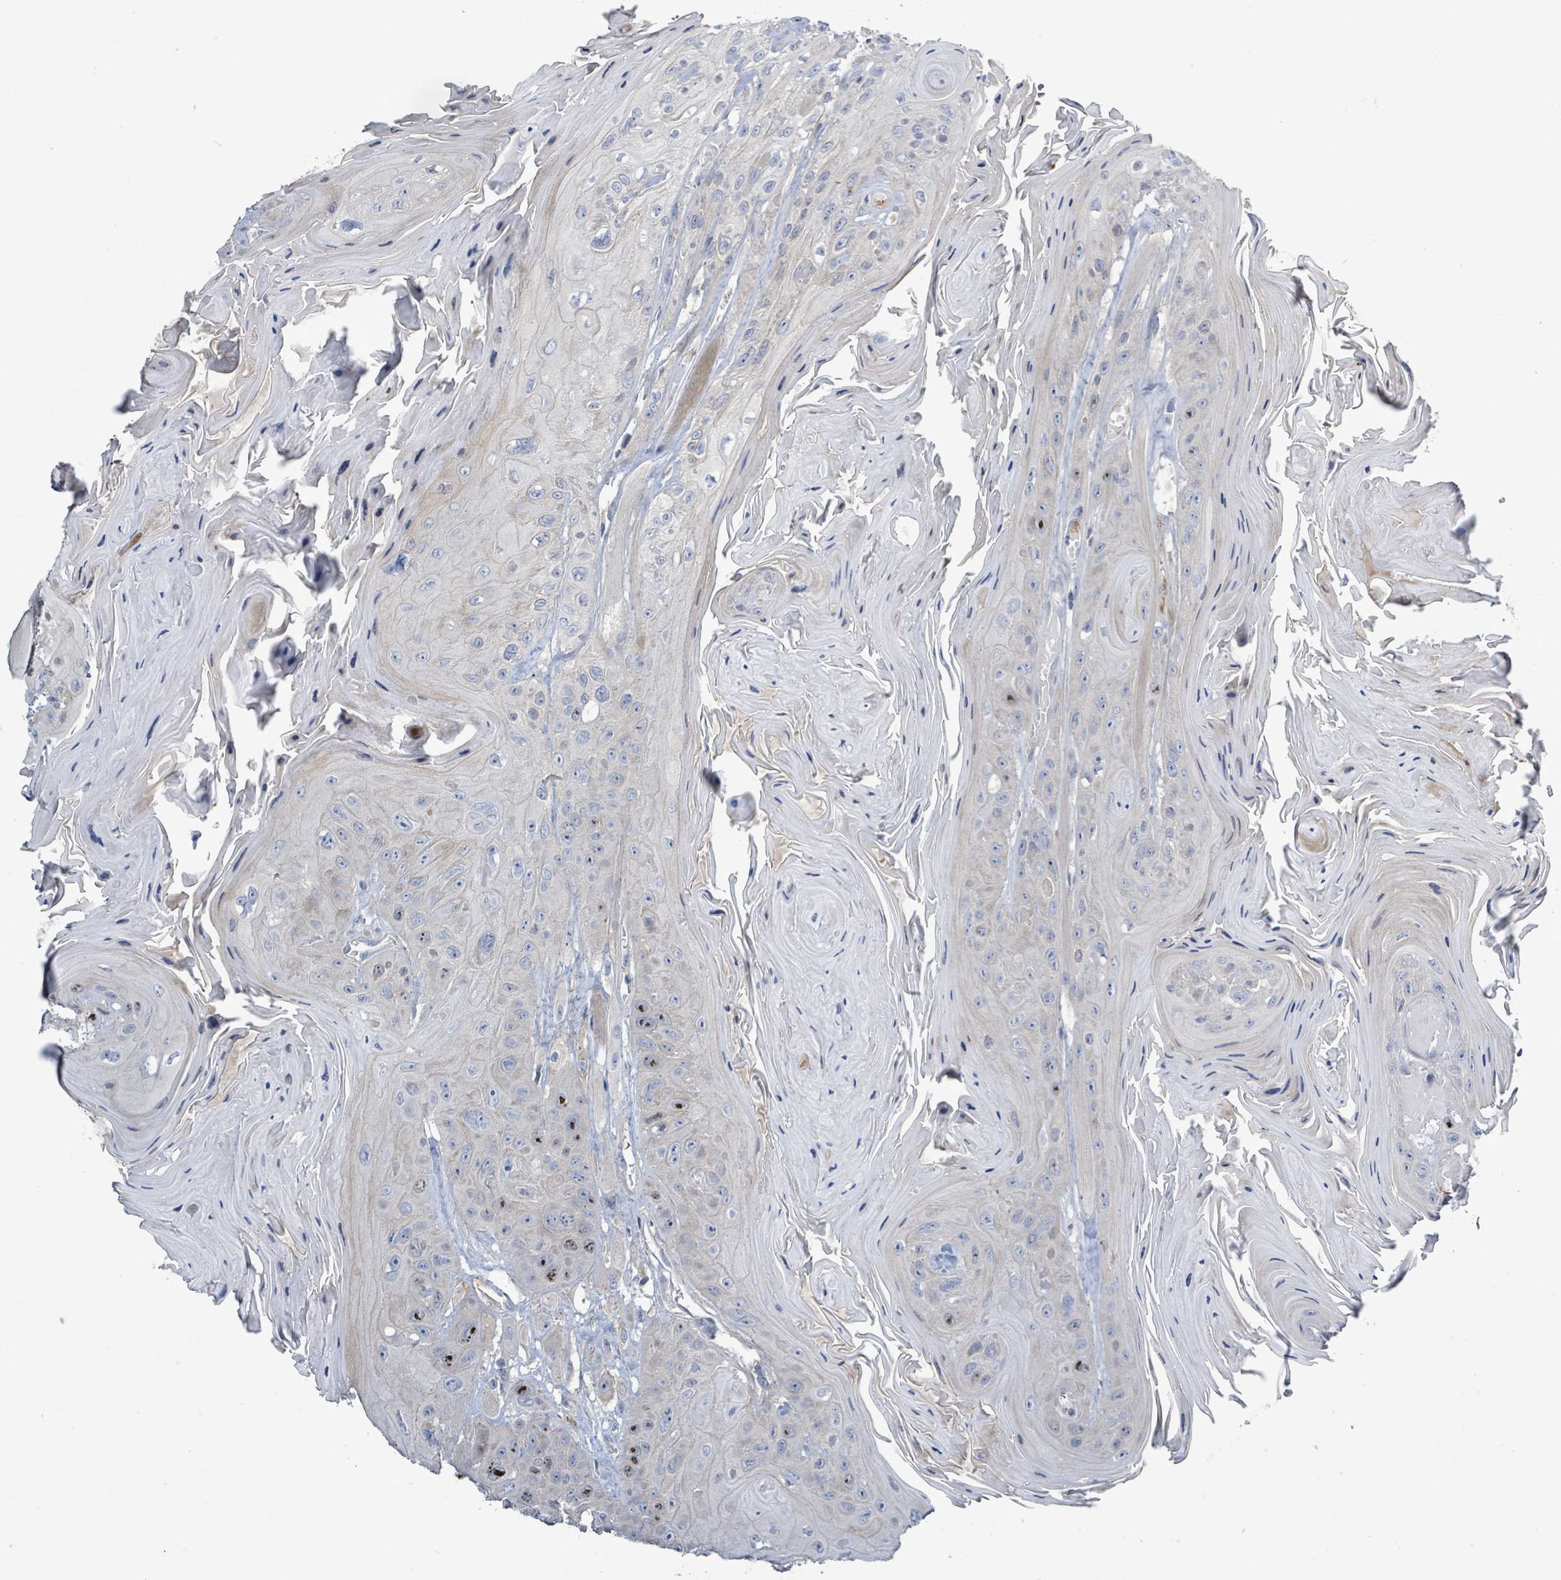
{"staining": {"intensity": "moderate", "quantity": "<25%", "location": "nuclear"}, "tissue": "head and neck cancer", "cell_type": "Tumor cells", "image_type": "cancer", "snomed": [{"axis": "morphology", "description": "Squamous cell carcinoma, NOS"}, {"axis": "topography", "description": "Head-Neck"}], "caption": "High-magnification brightfield microscopy of head and neck cancer stained with DAB (brown) and counterstained with hematoxylin (blue). tumor cells exhibit moderate nuclear positivity is seen in approximately<25% of cells.", "gene": "KRAS", "patient": {"sex": "female", "age": 59}}